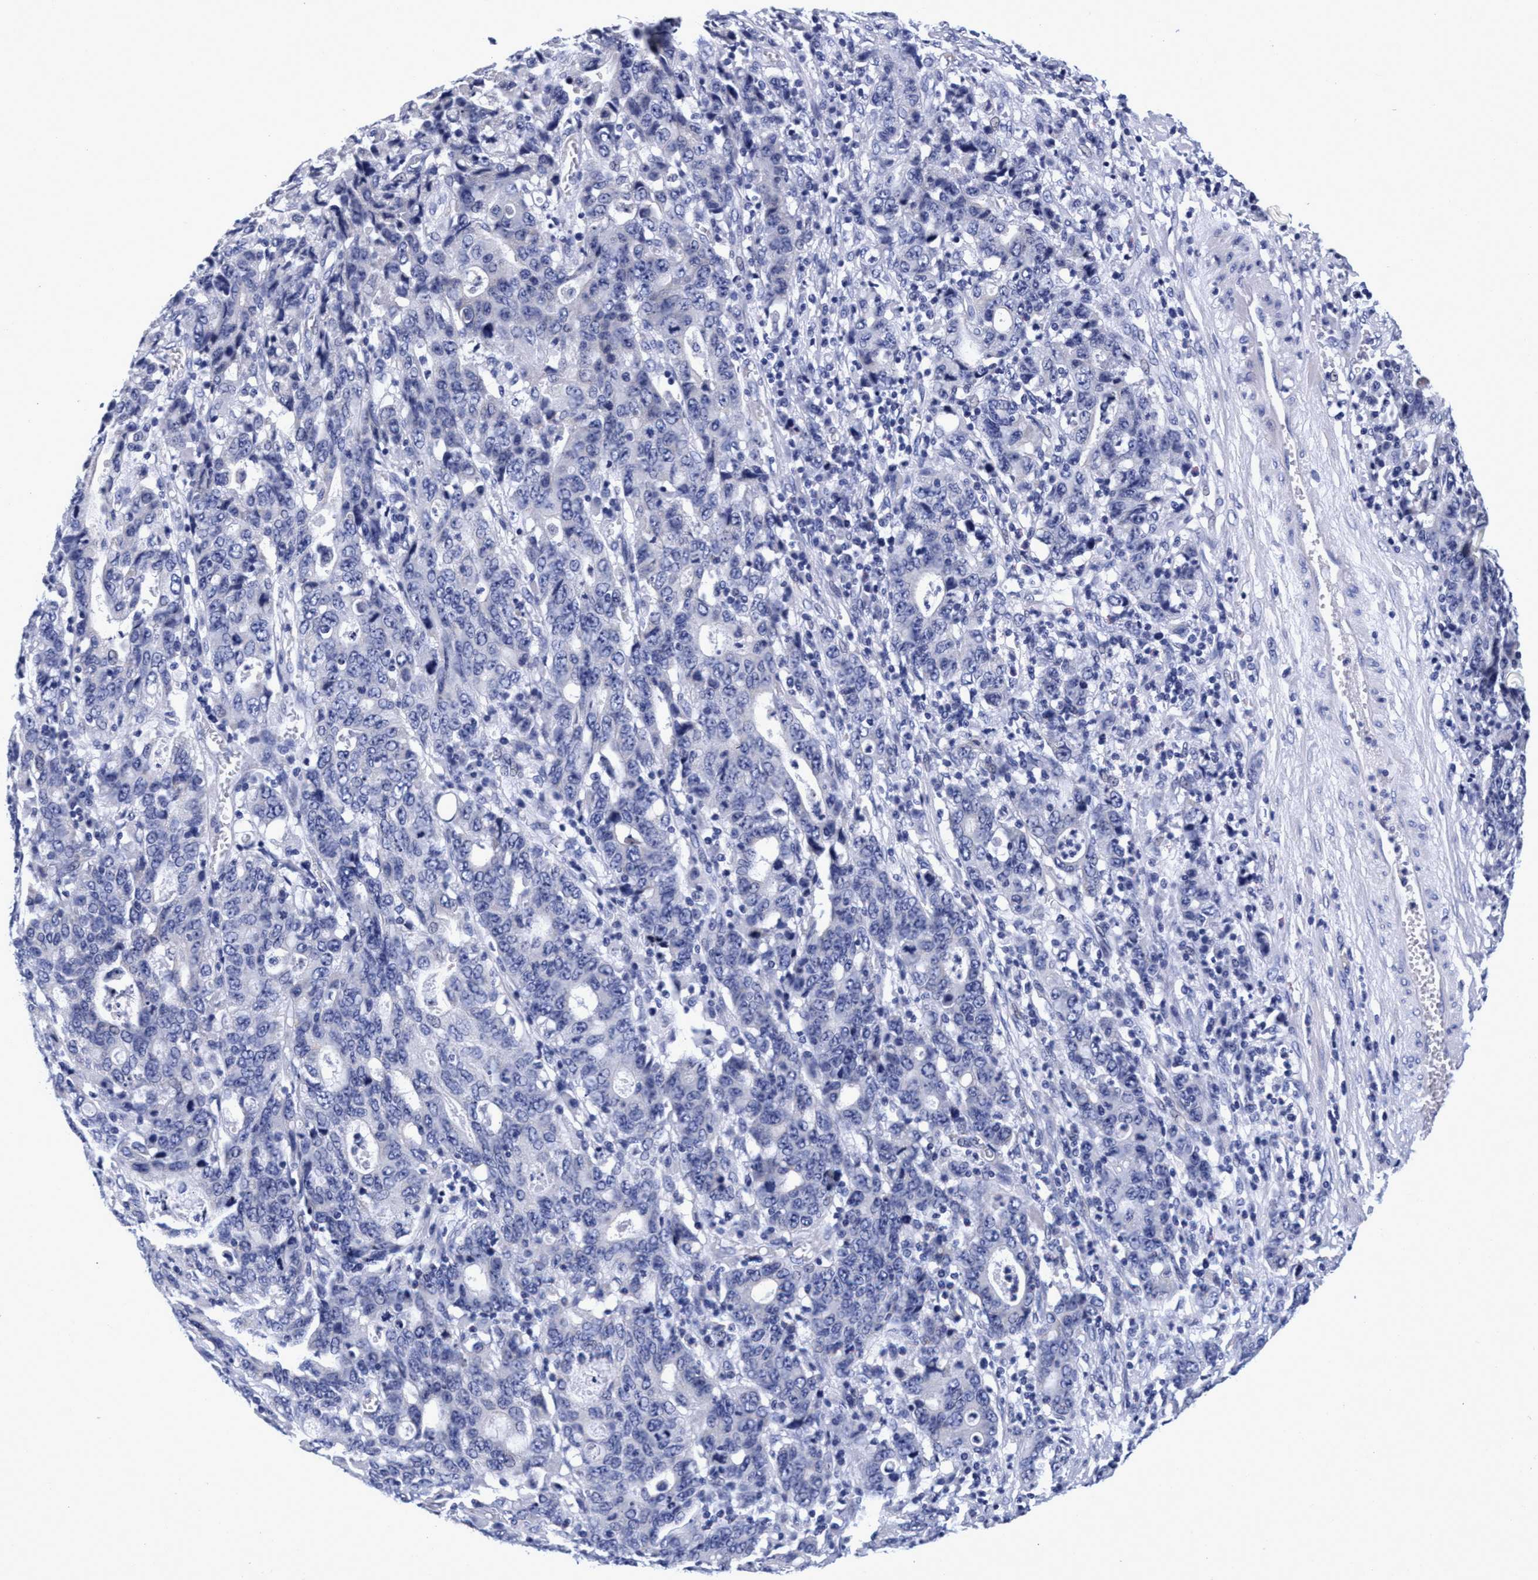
{"staining": {"intensity": "negative", "quantity": "none", "location": "none"}, "tissue": "stomach cancer", "cell_type": "Tumor cells", "image_type": "cancer", "snomed": [{"axis": "morphology", "description": "Adenocarcinoma, NOS"}, {"axis": "topography", "description": "Stomach, upper"}], "caption": "Tumor cells show no significant protein expression in stomach cancer (adenocarcinoma).", "gene": "PLPPR1", "patient": {"sex": "male", "age": 69}}